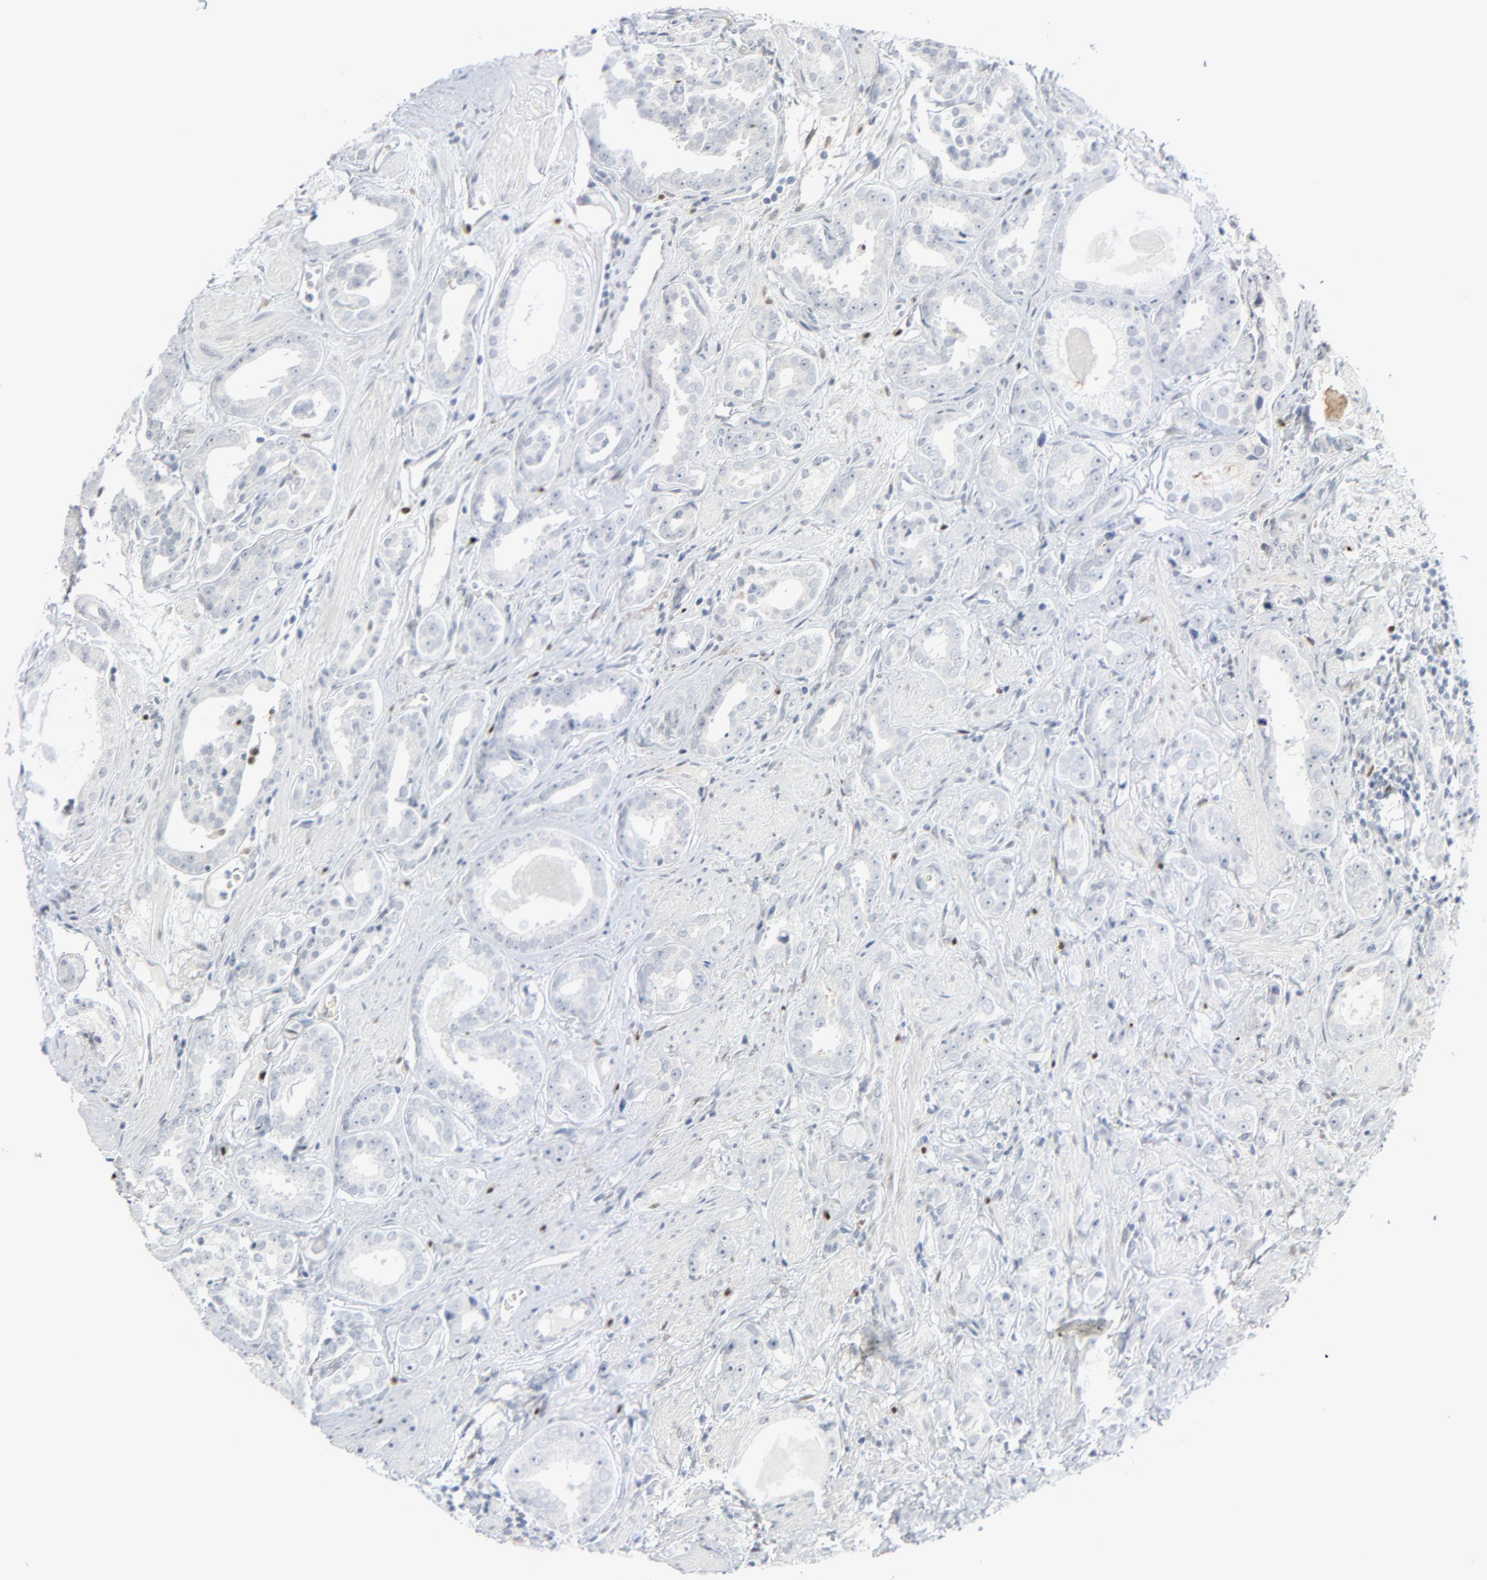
{"staining": {"intensity": "negative", "quantity": "none", "location": "none"}, "tissue": "prostate cancer", "cell_type": "Tumor cells", "image_type": "cancer", "snomed": [{"axis": "morphology", "description": "Adenocarcinoma, Medium grade"}, {"axis": "topography", "description": "Prostate"}], "caption": "A micrograph of adenocarcinoma (medium-grade) (prostate) stained for a protein reveals no brown staining in tumor cells.", "gene": "MITF", "patient": {"sex": "male", "age": 59}}